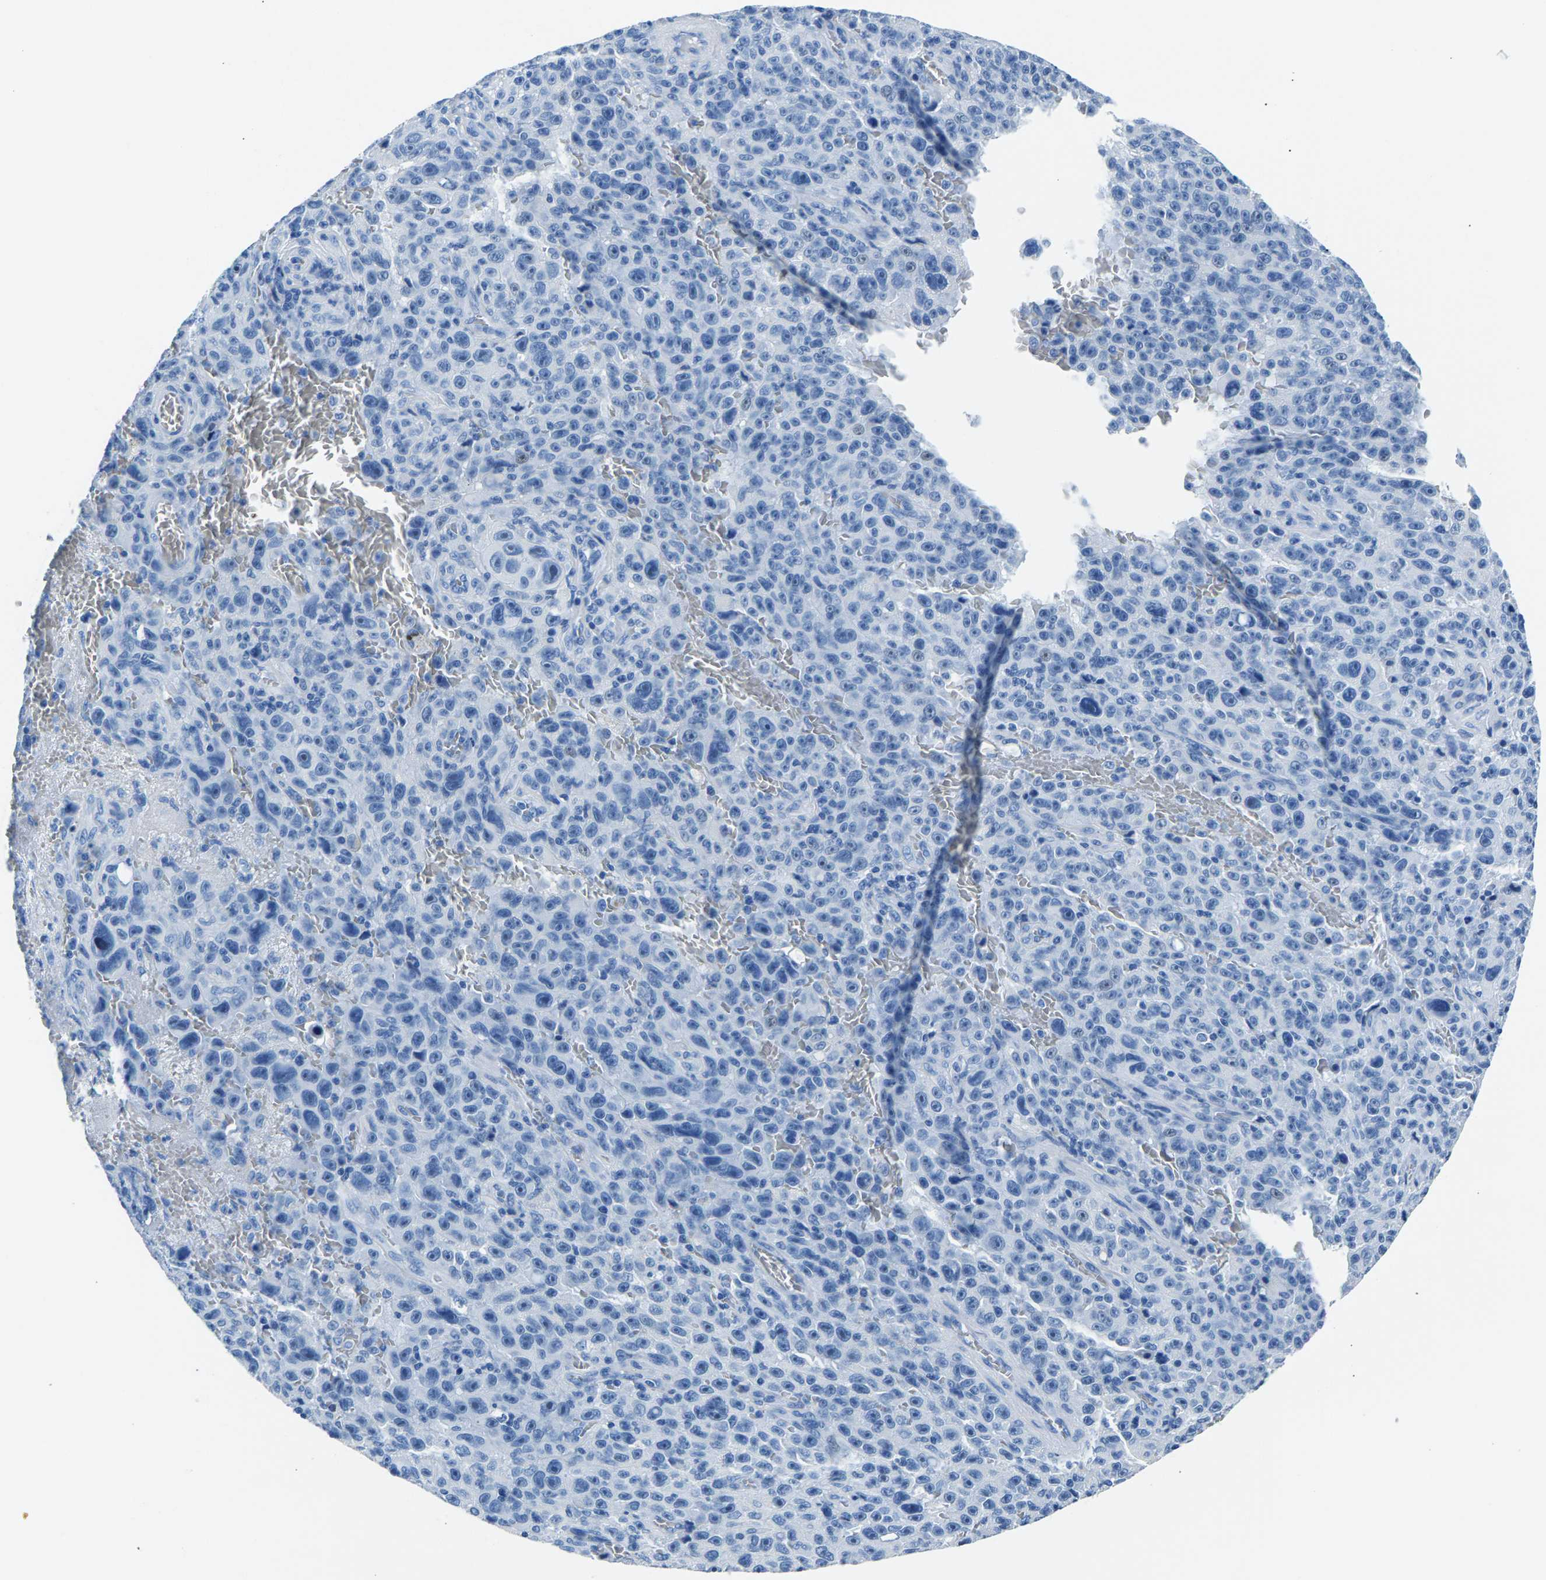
{"staining": {"intensity": "negative", "quantity": "none", "location": "none"}, "tissue": "melanoma", "cell_type": "Tumor cells", "image_type": "cancer", "snomed": [{"axis": "morphology", "description": "Malignant melanoma, NOS"}, {"axis": "topography", "description": "Skin"}], "caption": "DAB immunohistochemical staining of melanoma reveals no significant expression in tumor cells. (Stains: DAB IHC with hematoxylin counter stain, Microscopy: brightfield microscopy at high magnification).", "gene": "CPS1", "patient": {"sex": "female", "age": 82}}